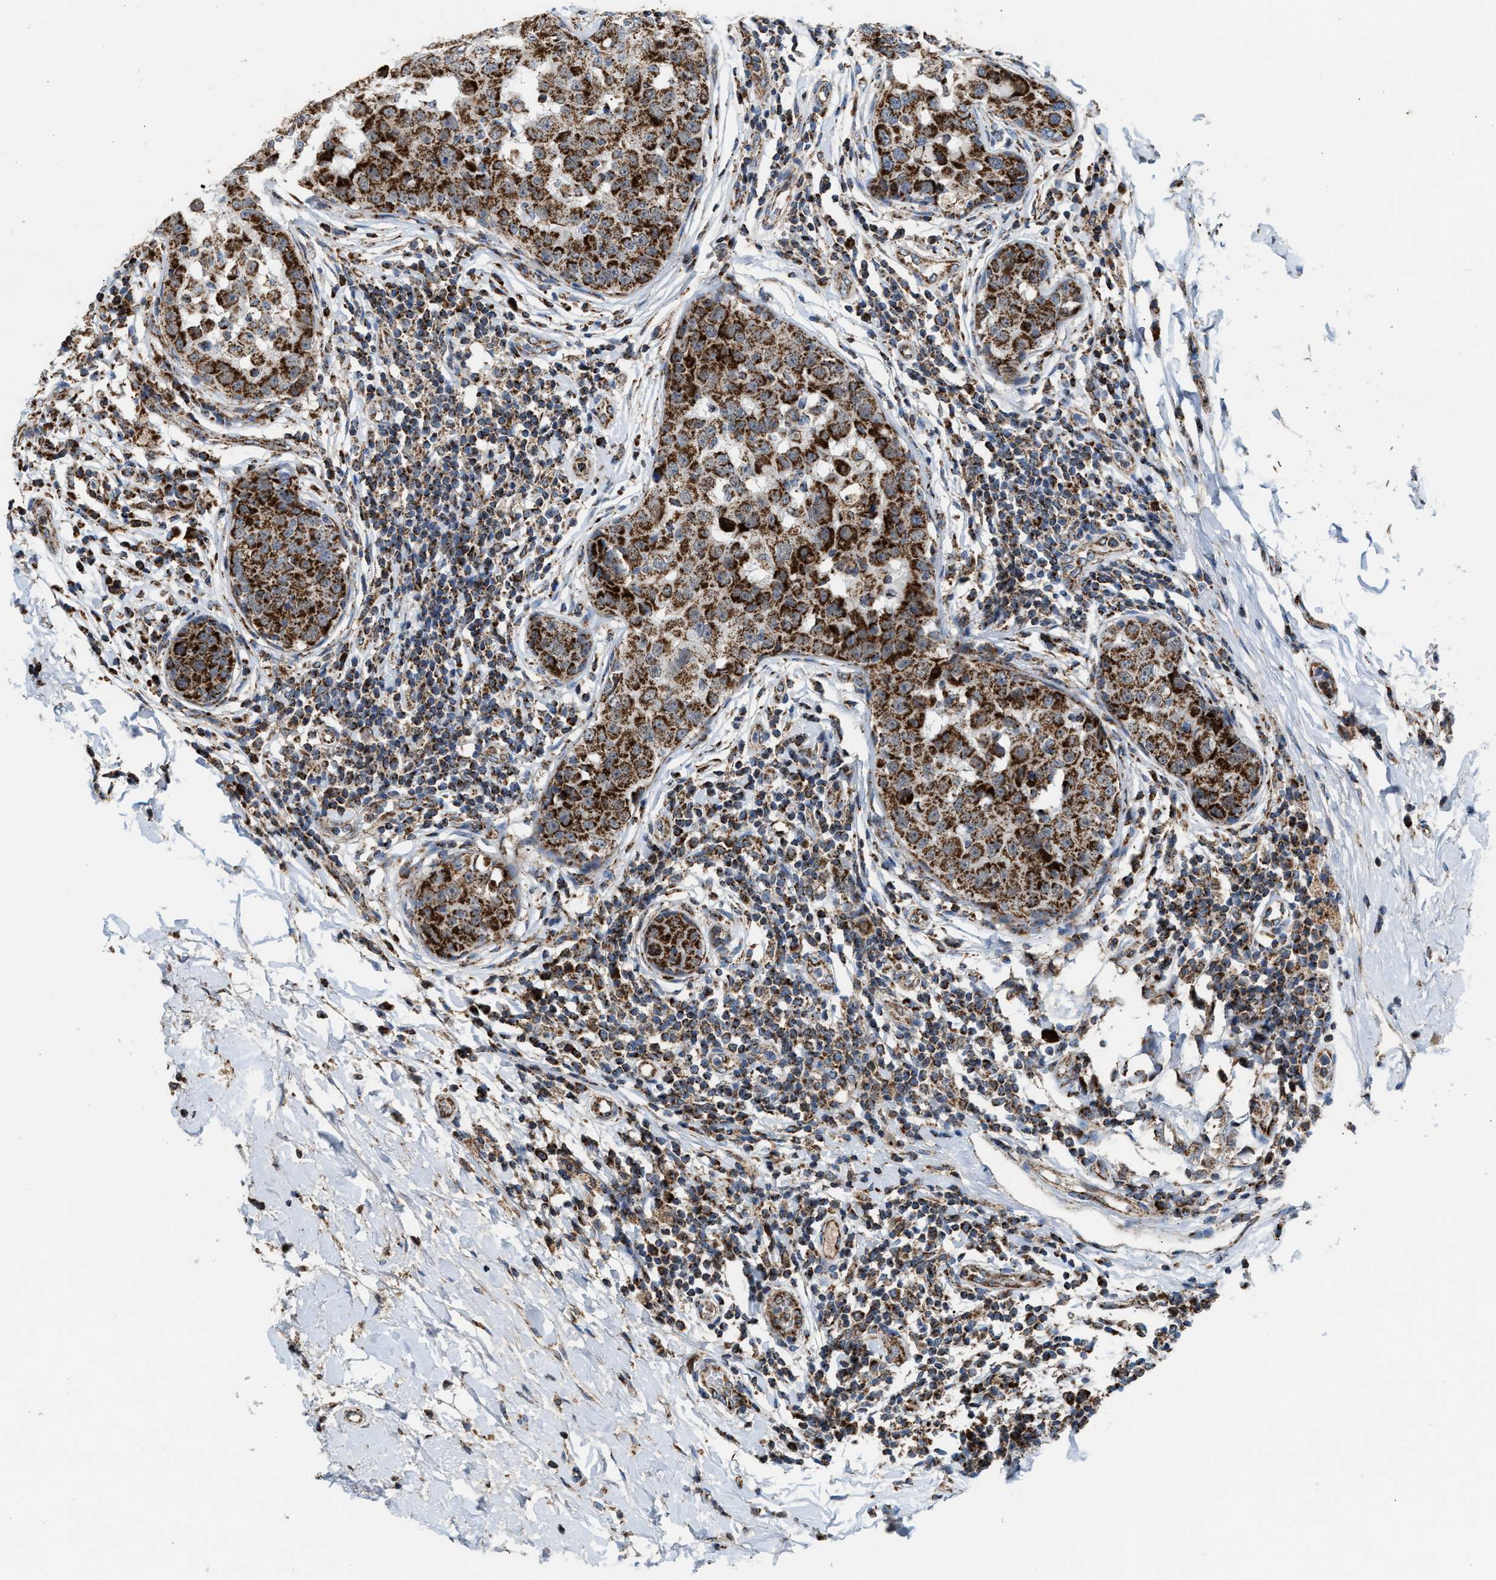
{"staining": {"intensity": "strong", "quantity": ">75%", "location": "cytoplasmic/membranous"}, "tissue": "breast cancer", "cell_type": "Tumor cells", "image_type": "cancer", "snomed": [{"axis": "morphology", "description": "Duct carcinoma"}, {"axis": "topography", "description": "Breast"}], "caption": "A high amount of strong cytoplasmic/membranous positivity is appreciated in approximately >75% of tumor cells in breast cancer tissue. (Stains: DAB in brown, nuclei in blue, Microscopy: brightfield microscopy at high magnification).", "gene": "PMPCA", "patient": {"sex": "female", "age": 27}}